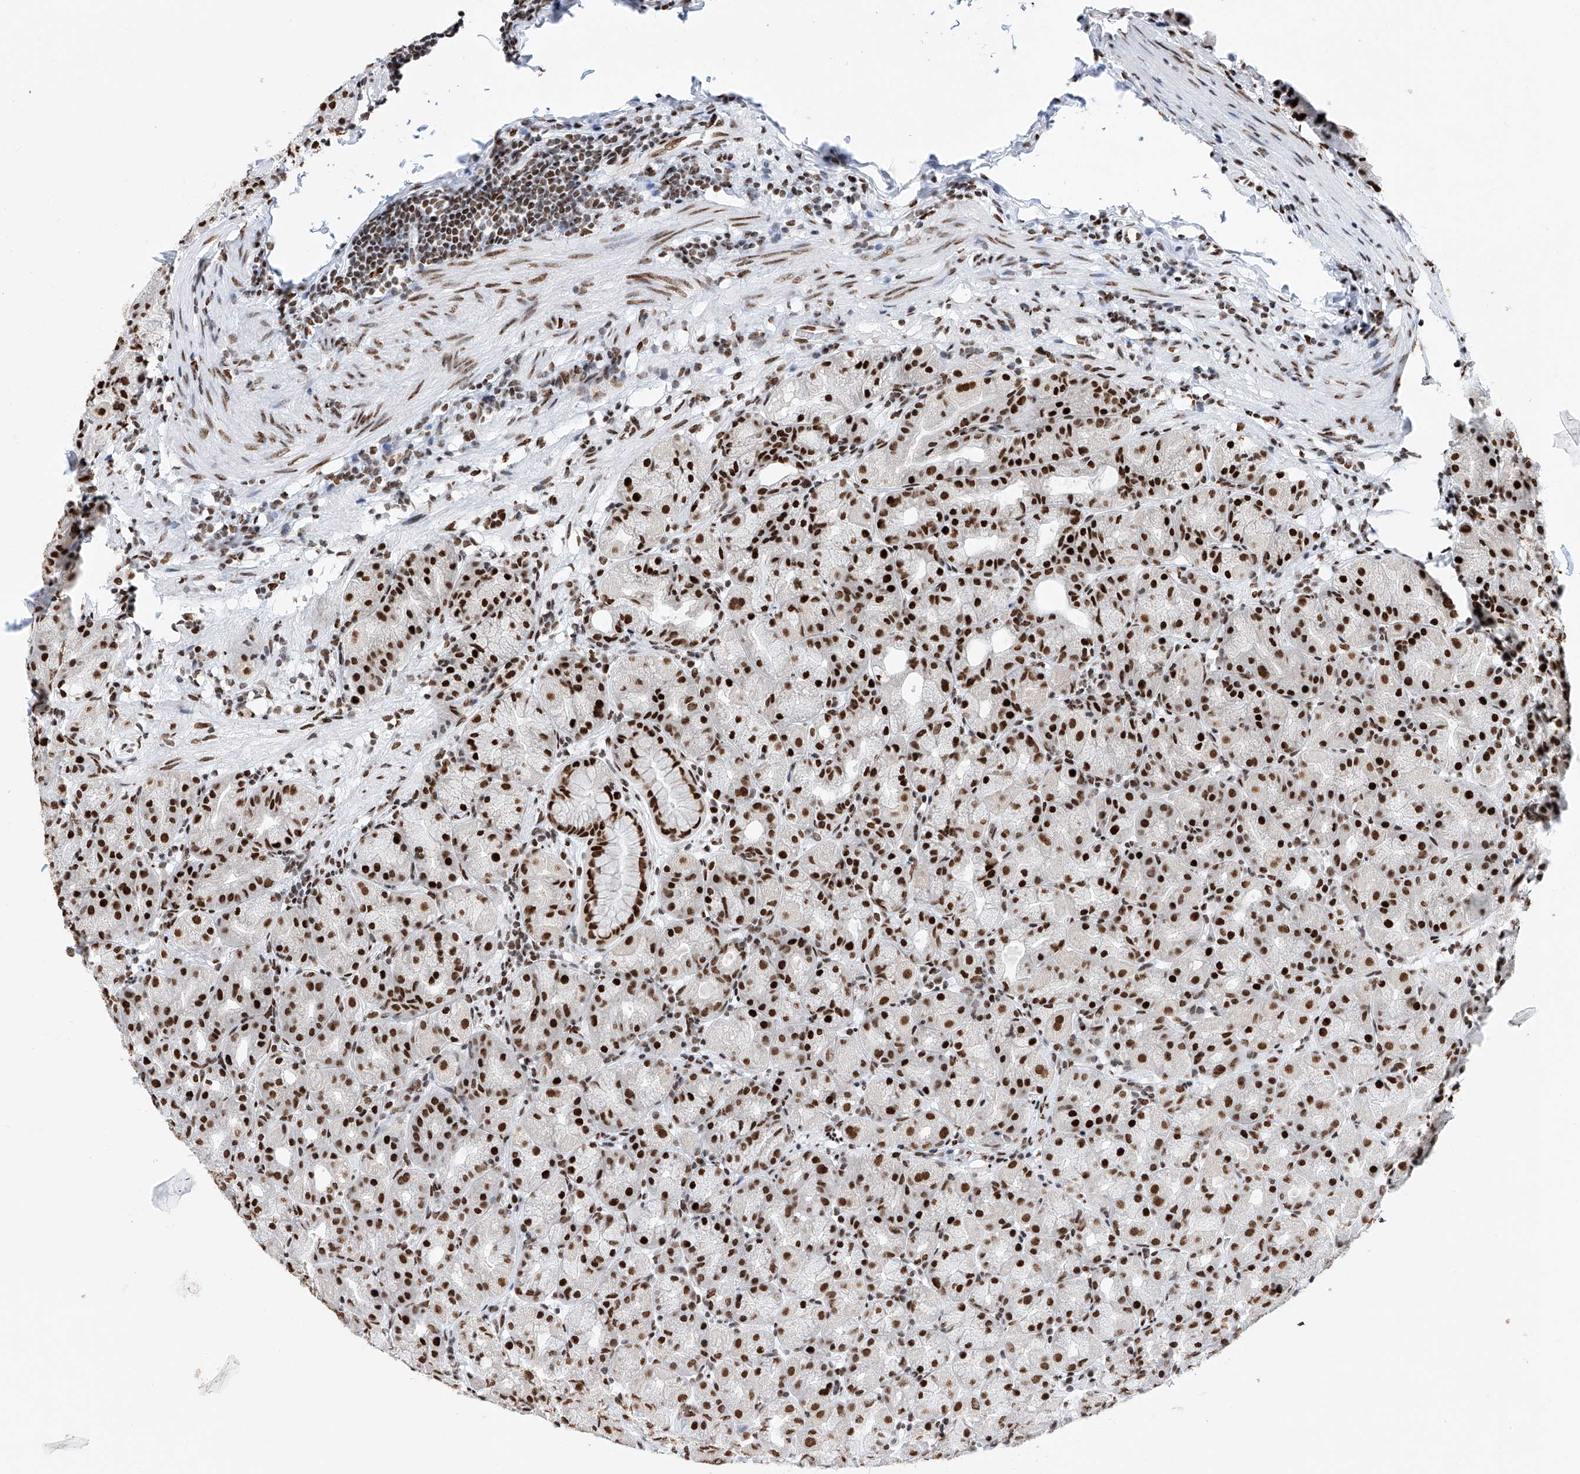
{"staining": {"intensity": "strong", "quantity": ">75%", "location": "nuclear"}, "tissue": "stomach", "cell_type": "Glandular cells", "image_type": "normal", "snomed": [{"axis": "morphology", "description": "Normal tissue, NOS"}, {"axis": "topography", "description": "Stomach, upper"}], "caption": "Immunohistochemistry photomicrograph of benign stomach: human stomach stained using IHC demonstrates high levels of strong protein expression localized specifically in the nuclear of glandular cells, appearing as a nuclear brown color.", "gene": "SRSF6", "patient": {"sex": "male", "age": 68}}